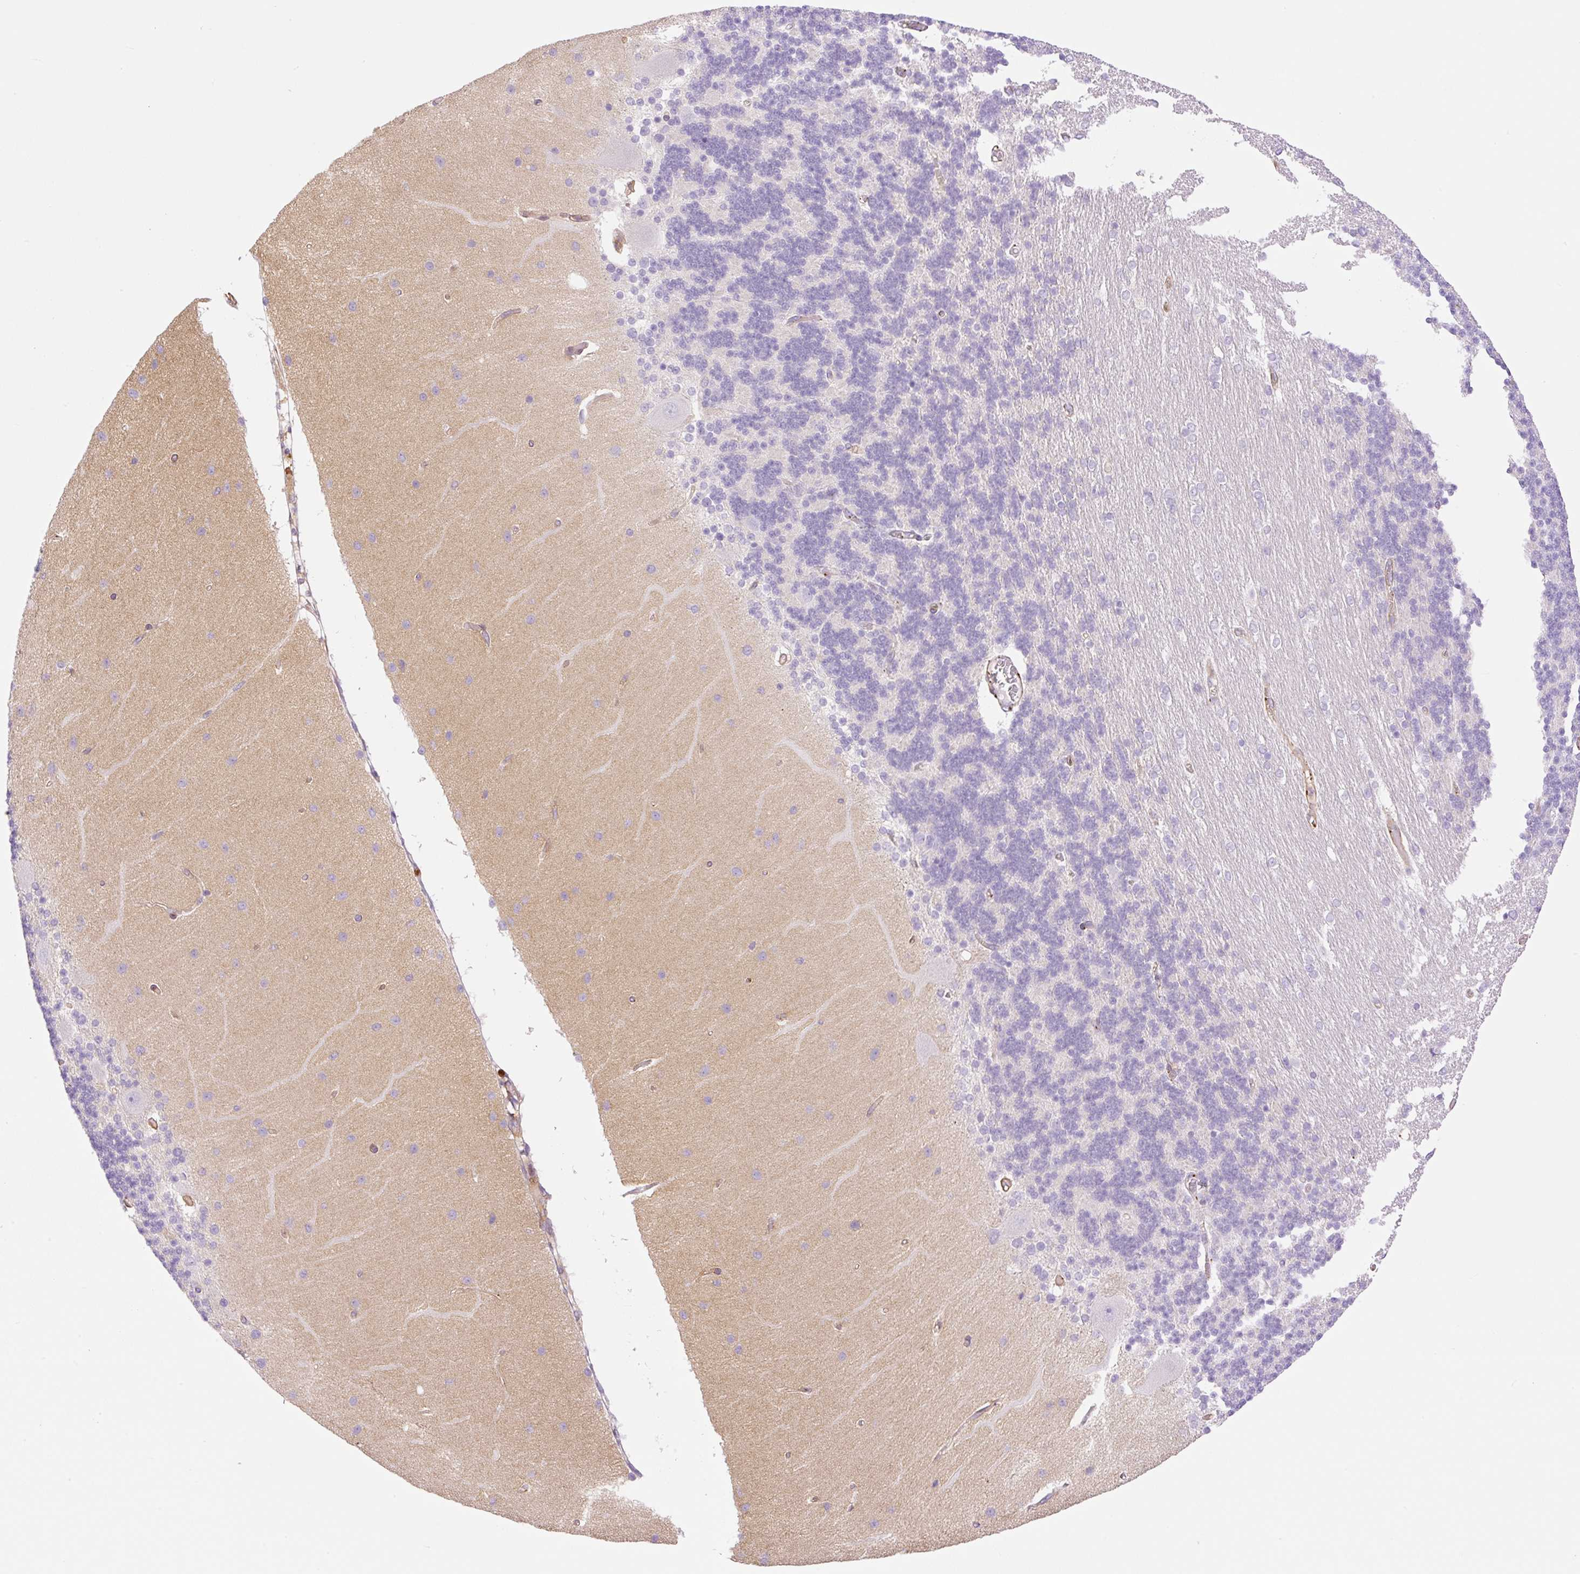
{"staining": {"intensity": "negative", "quantity": "none", "location": "none"}, "tissue": "cerebellum", "cell_type": "Cells in granular layer", "image_type": "normal", "snomed": [{"axis": "morphology", "description": "Normal tissue, NOS"}, {"axis": "topography", "description": "Cerebellum"}], "caption": "Human cerebellum stained for a protein using immunohistochemistry (IHC) exhibits no staining in cells in granular layer.", "gene": "EHD1", "patient": {"sex": "female", "age": 54}}